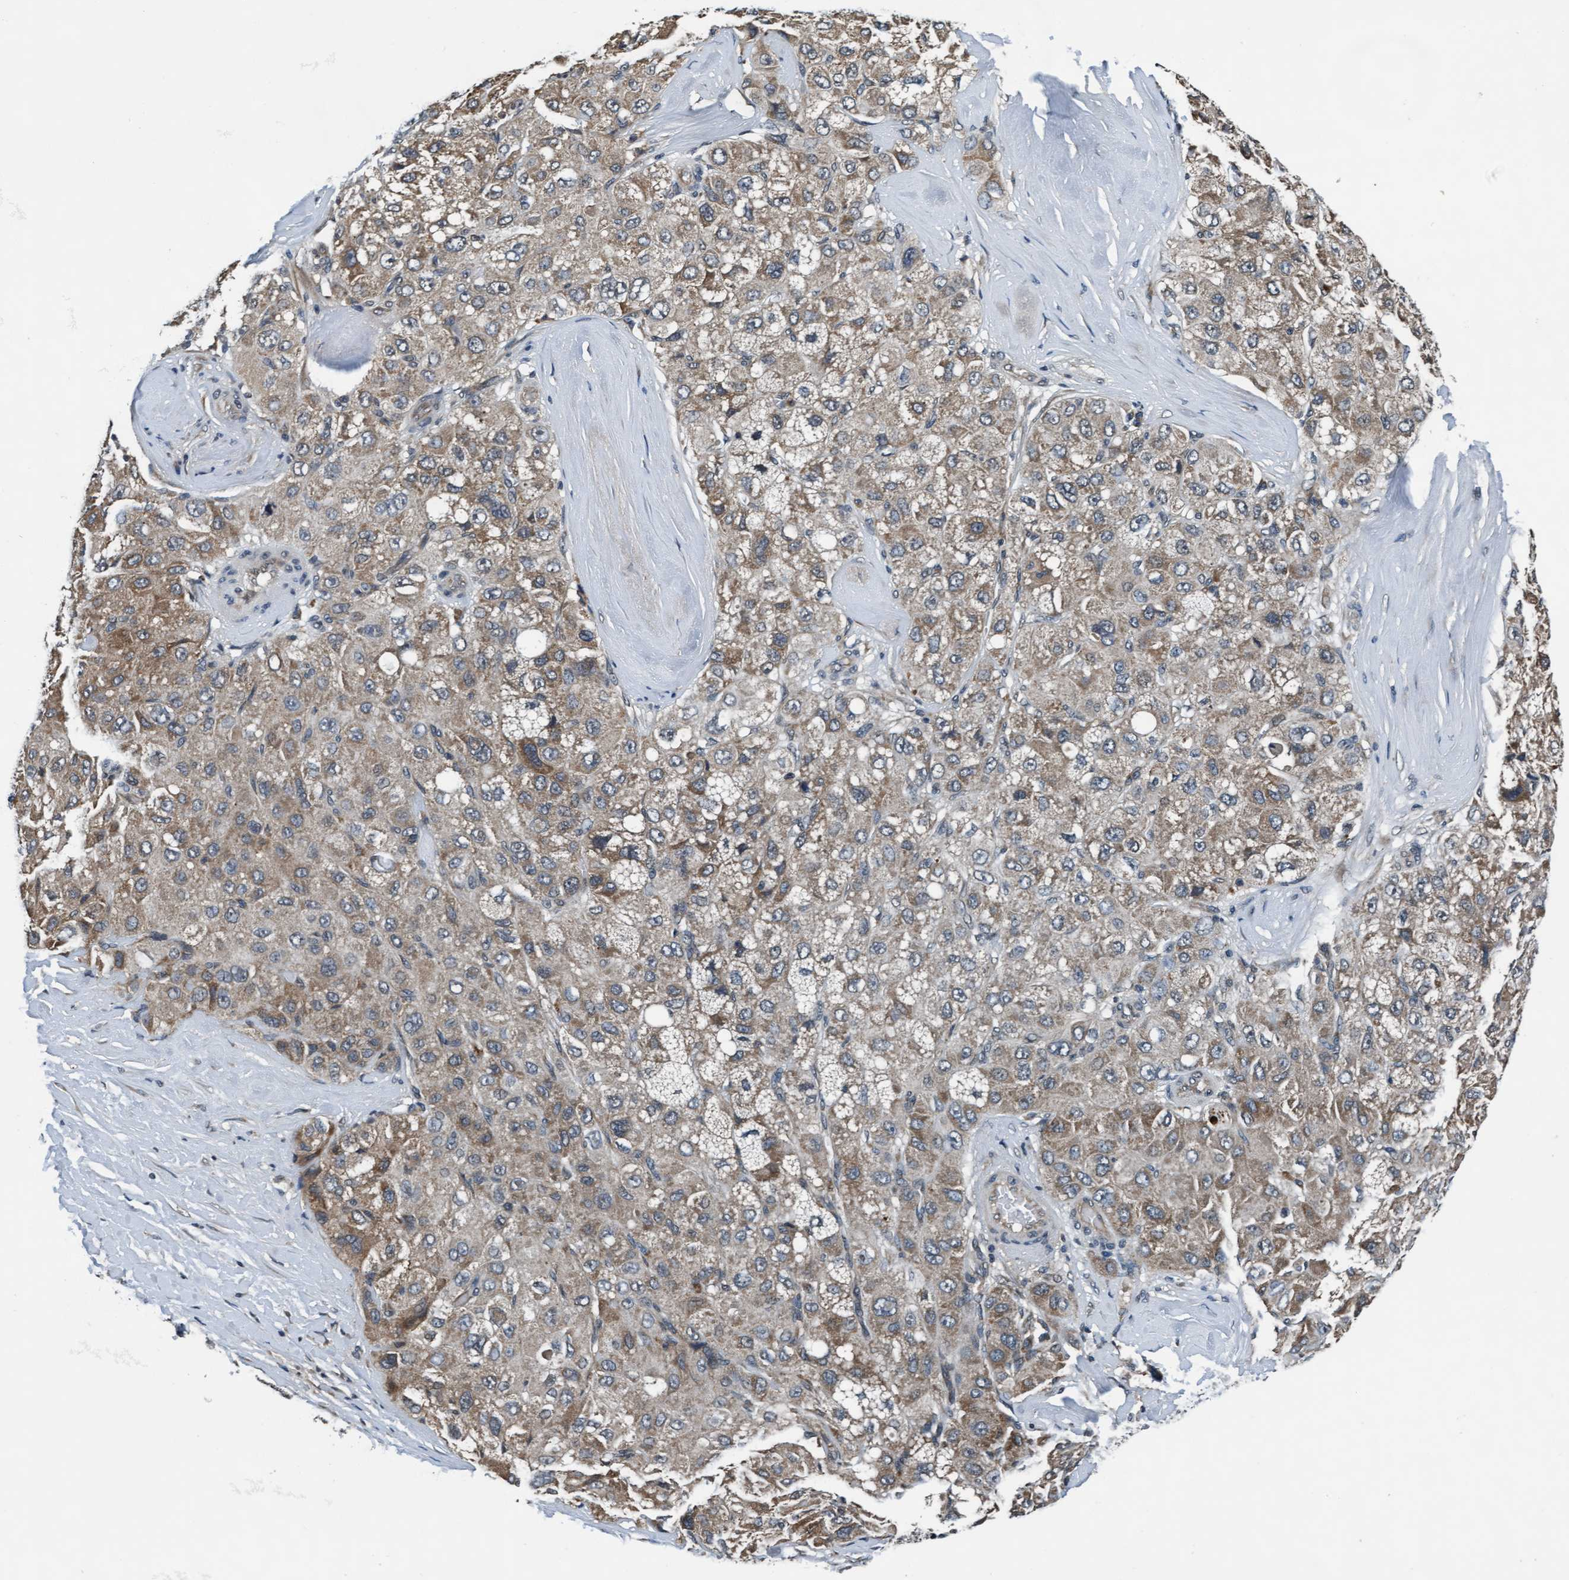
{"staining": {"intensity": "moderate", "quantity": ">75%", "location": "cytoplasmic/membranous"}, "tissue": "liver cancer", "cell_type": "Tumor cells", "image_type": "cancer", "snomed": [{"axis": "morphology", "description": "Carcinoma, Hepatocellular, NOS"}, {"axis": "topography", "description": "Liver"}], "caption": "Protein staining by immunohistochemistry (IHC) displays moderate cytoplasmic/membranous expression in approximately >75% of tumor cells in liver cancer. (Brightfield microscopy of DAB IHC at high magnification).", "gene": "WASF1", "patient": {"sex": "male", "age": 80}}